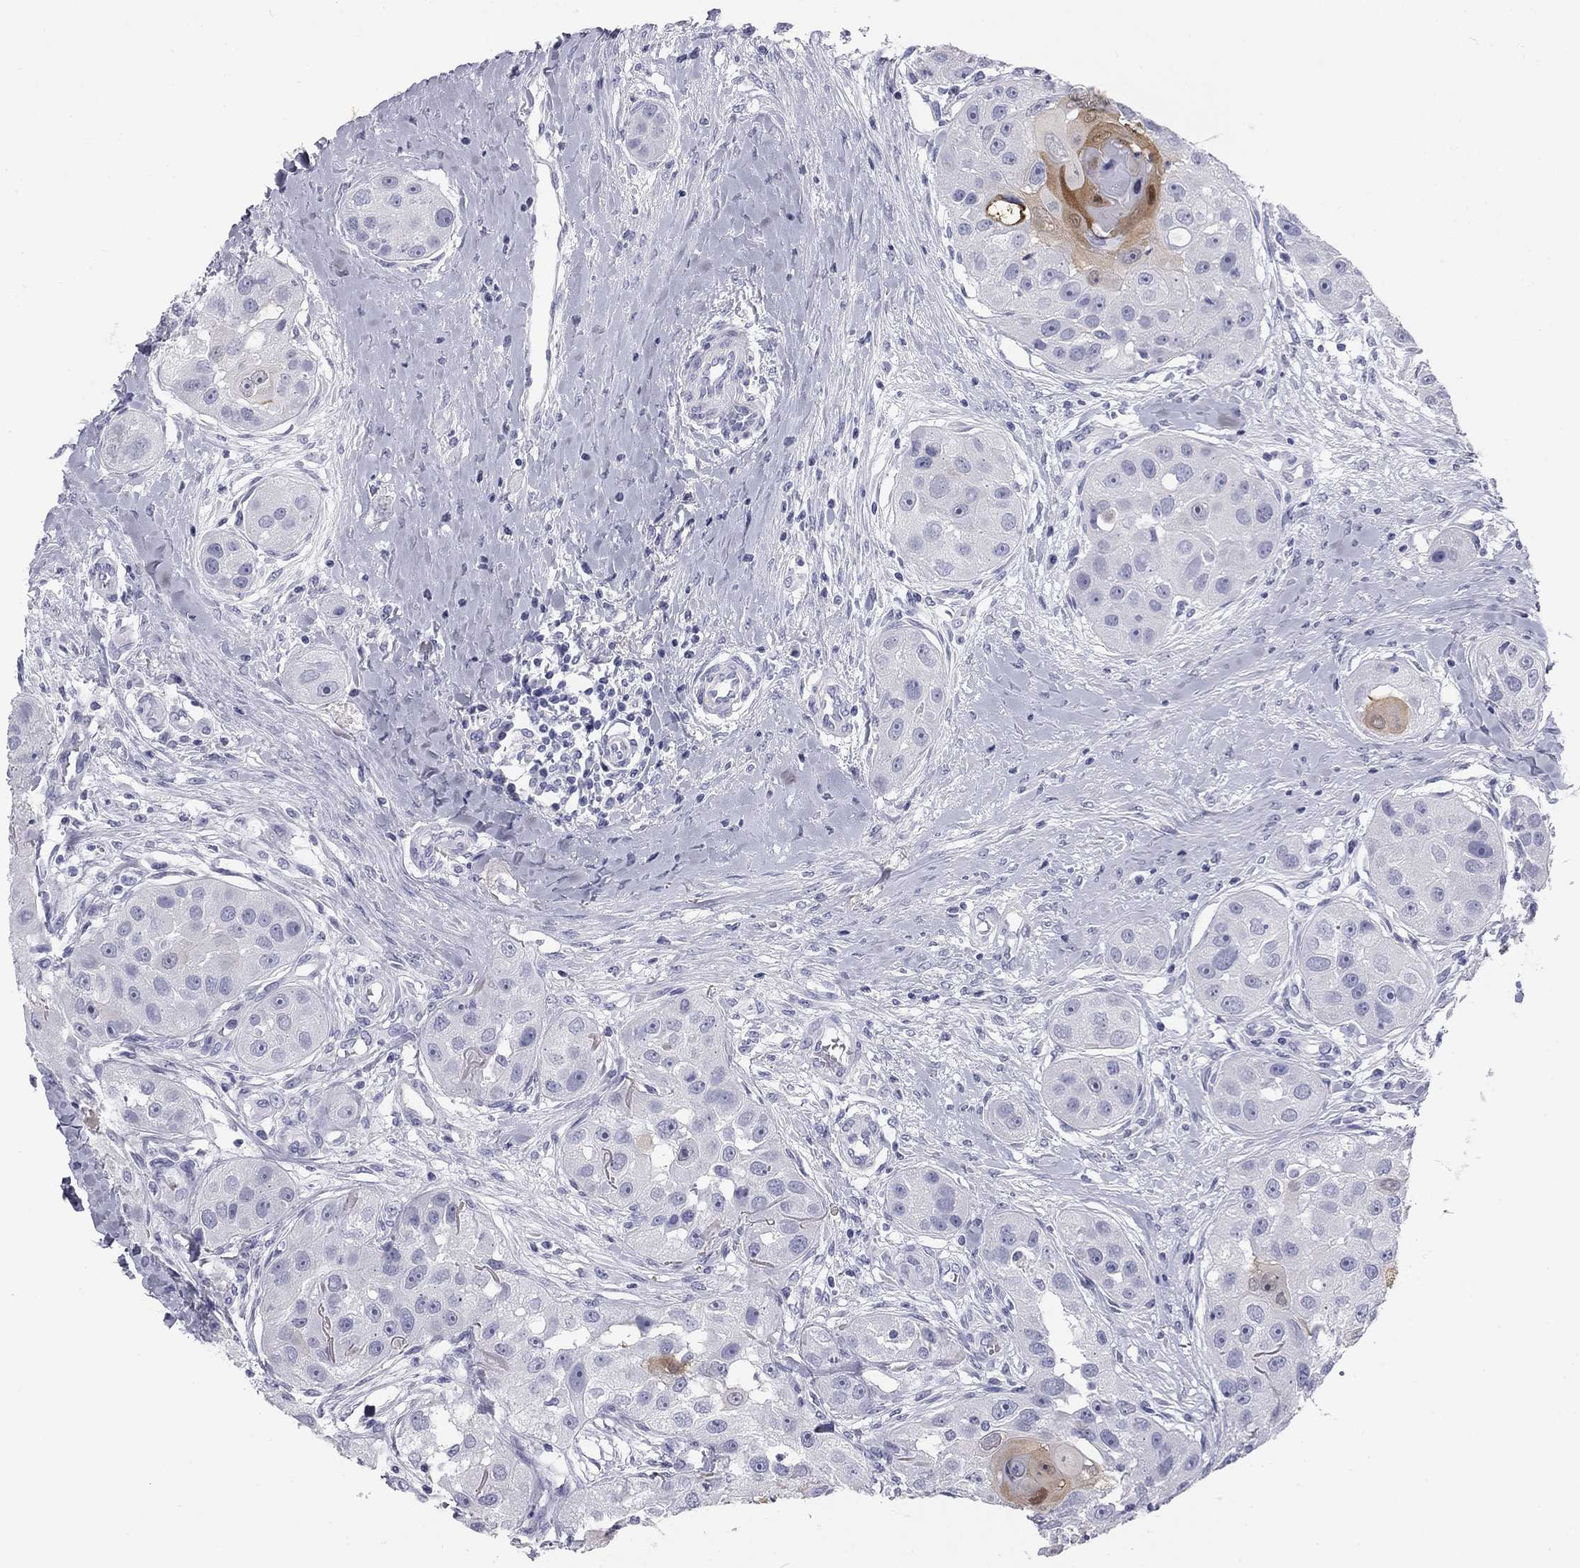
{"staining": {"intensity": "weak", "quantity": "<25%", "location": "cytoplasmic/membranous"}, "tissue": "head and neck cancer", "cell_type": "Tumor cells", "image_type": "cancer", "snomed": [{"axis": "morphology", "description": "Normal tissue, NOS"}, {"axis": "morphology", "description": "Squamous cell carcinoma, NOS"}, {"axis": "topography", "description": "Skeletal muscle"}, {"axis": "topography", "description": "Head-Neck"}], "caption": "This is an IHC micrograph of human squamous cell carcinoma (head and neck). There is no staining in tumor cells.", "gene": "SULT2B1", "patient": {"sex": "male", "age": 51}}